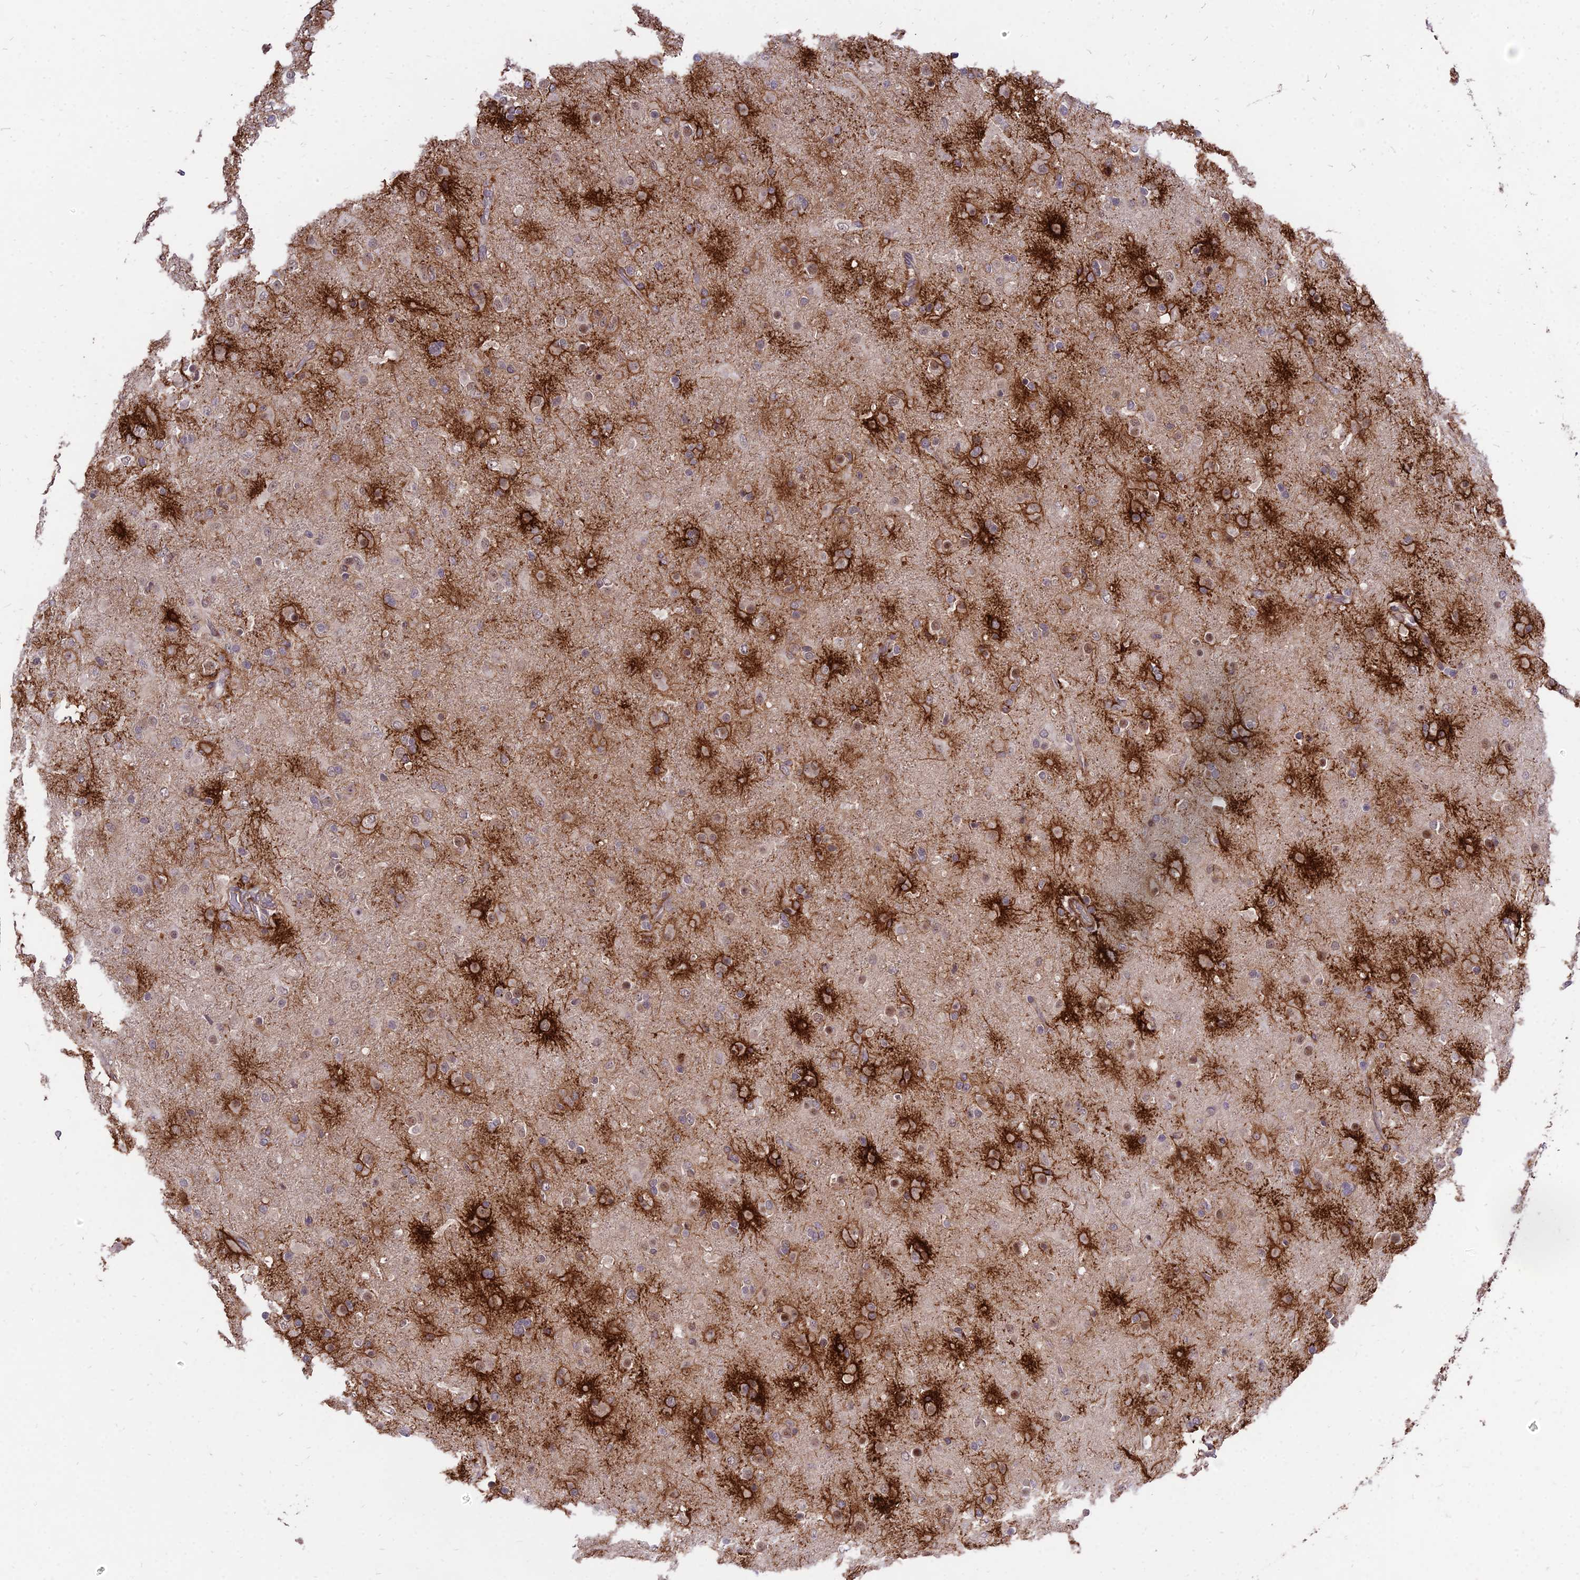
{"staining": {"intensity": "moderate", "quantity": "25%-75%", "location": "nuclear"}, "tissue": "glioma", "cell_type": "Tumor cells", "image_type": "cancer", "snomed": [{"axis": "morphology", "description": "Glioma, malignant, Low grade"}, {"axis": "topography", "description": "Brain"}], "caption": "Immunohistochemical staining of glioma demonstrates medium levels of moderate nuclear protein expression in approximately 25%-75% of tumor cells.", "gene": "ZNF85", "patient": {"sex": "male", "age": 65}}